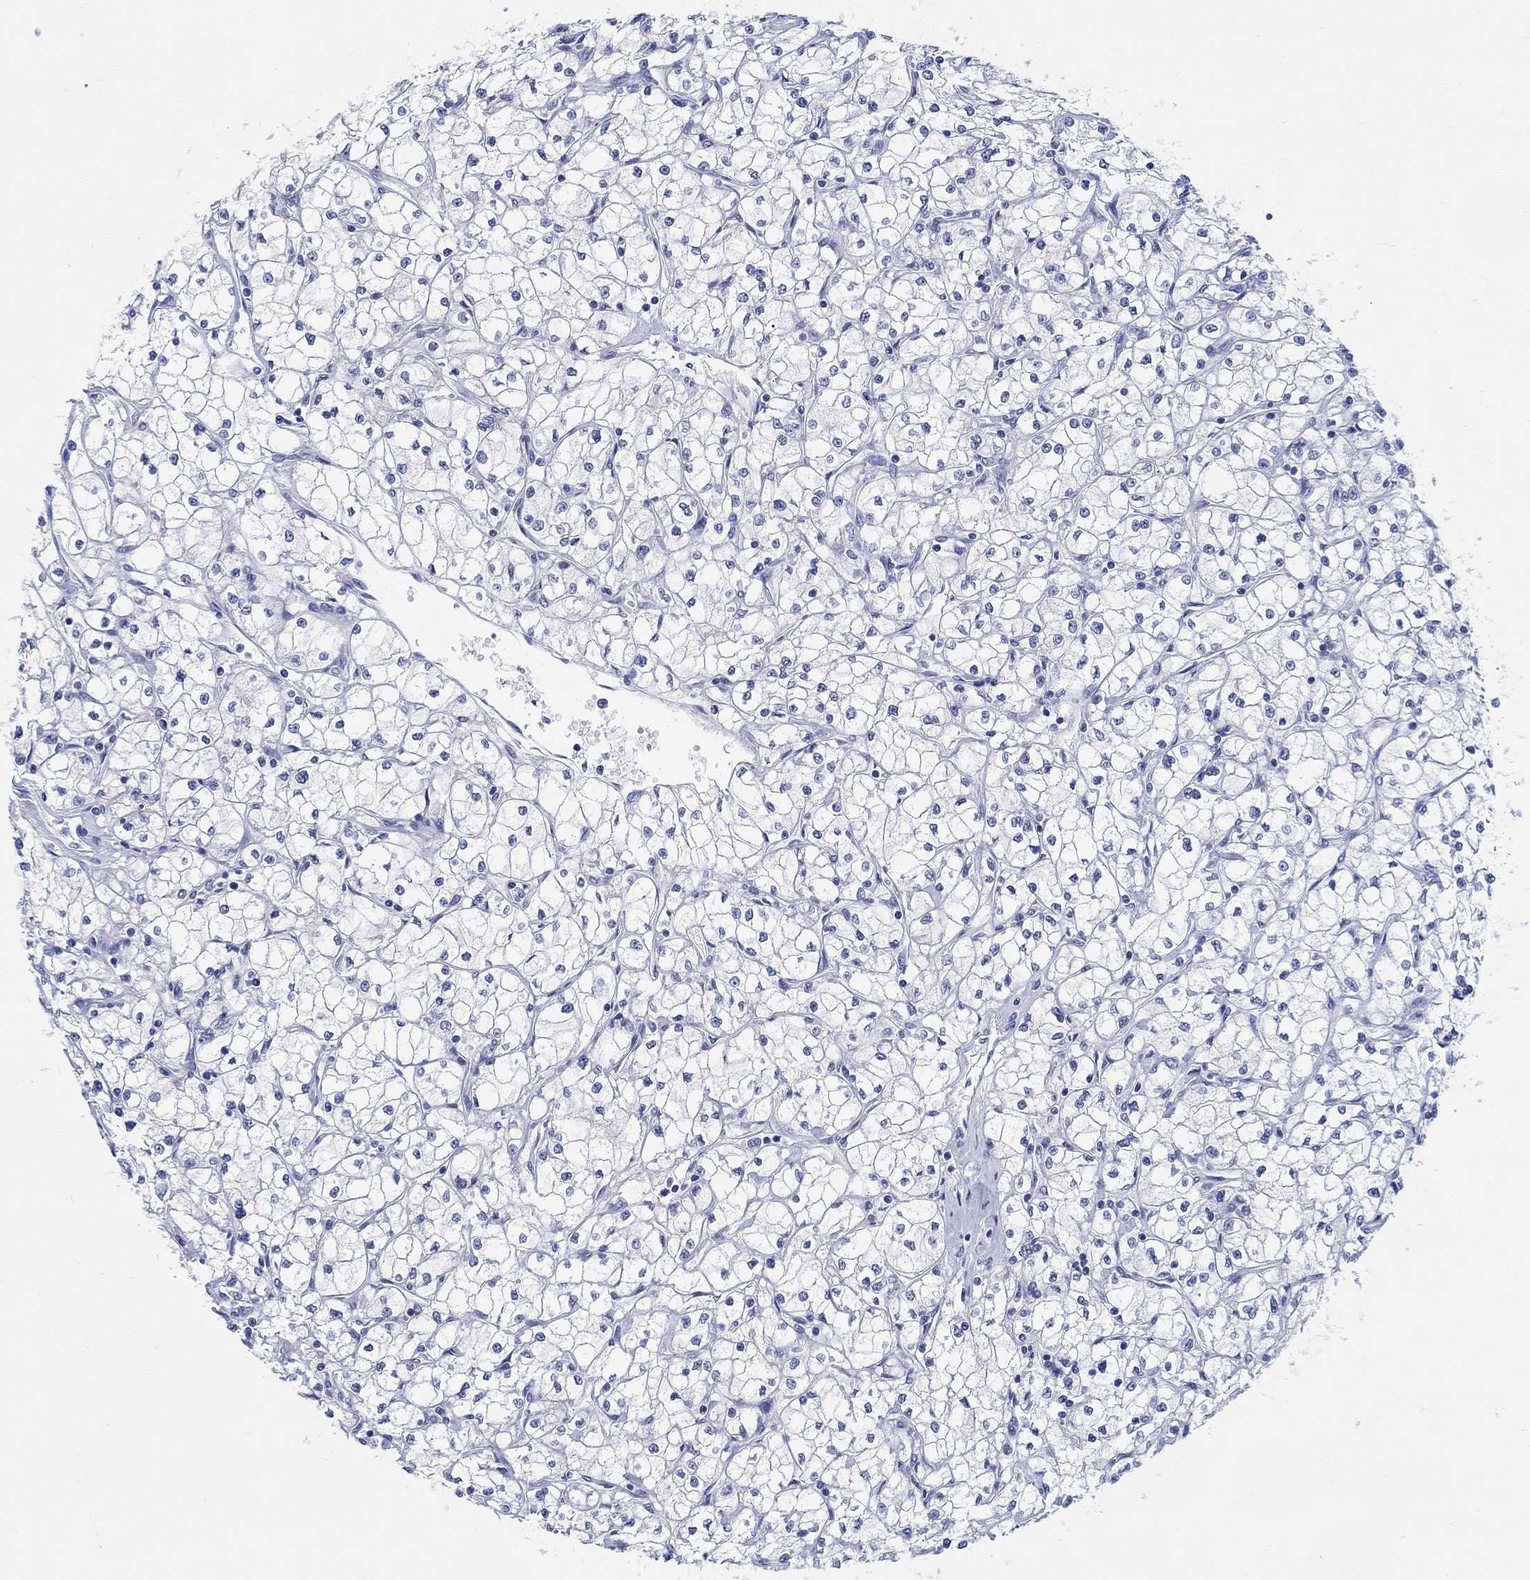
{"staining": {"intensity": "negative", "quantity": "none", "location": "none"}, "tissue": "renal cancer", "cell_type": "Tumor cells", "image_type": "cancer", "snomed": [{"axis": "morphology", "description": "Adenocarcinoma, NOS"}, {"axis": "topography", "description": "Kidney"}], "caption": "Renal cancer was stained to show a protein in brown. There is no significant positivity in tumor cells. Brightfield microscopy of immunohistochemistry (IHC) stained with DAB (brown) and hematoxylin (blue), captured at high magnification.", "gene": "ANKS1B", "patient": {"sex": "male", "age": 67}}